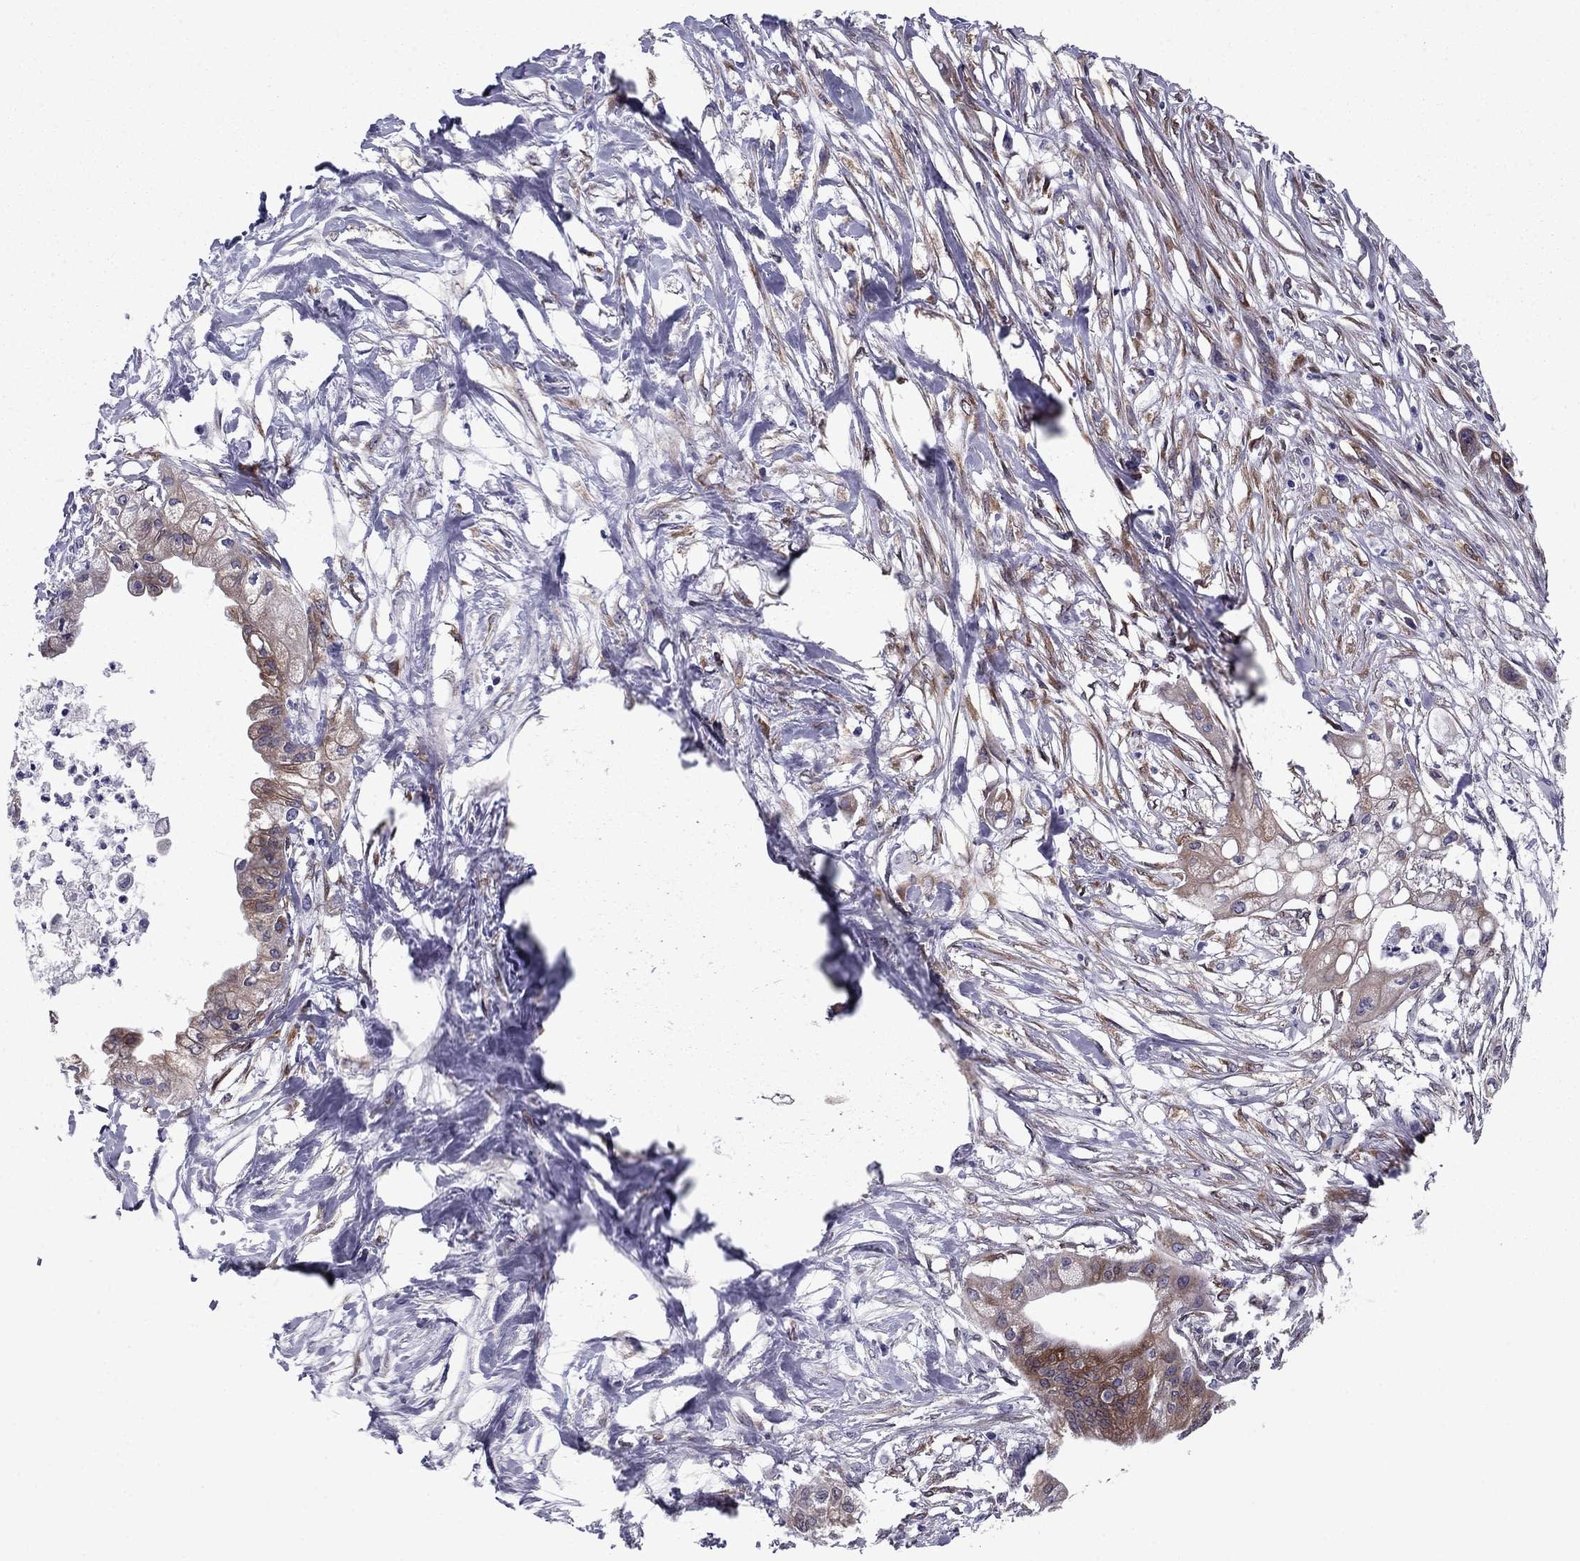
{"staining": {"intensity": "moderate", "quantity": "25%-75%", "location": "cytoplasmic/membranous"}, "tissue": "pancreatic cancer", "cell_type": "Tumor cells", "image_type": "cancer", "snomed": [{"axis": "morphology", "description": "Normal tissue, NOS"}, {"axis": "morphology", "description": "Adenocarcinoma, NOS"}, {"axis": "topography", "description": "Pancreas"}], "caption": "Brown immunohistochemical staining in pancreatic cancer (adenocarcinoma) shows moderate cytoplasmic/membranous positivity in about 25%-75% of tumor cells. The staining is performed using DAB (3,3'-diaminobenzidine) brown chromogen to label protein expression. The nuclei are counter-stained blue using hematoxylin.", "gene": "TMED3", "patient": {"sex": "female", "age": 58}}